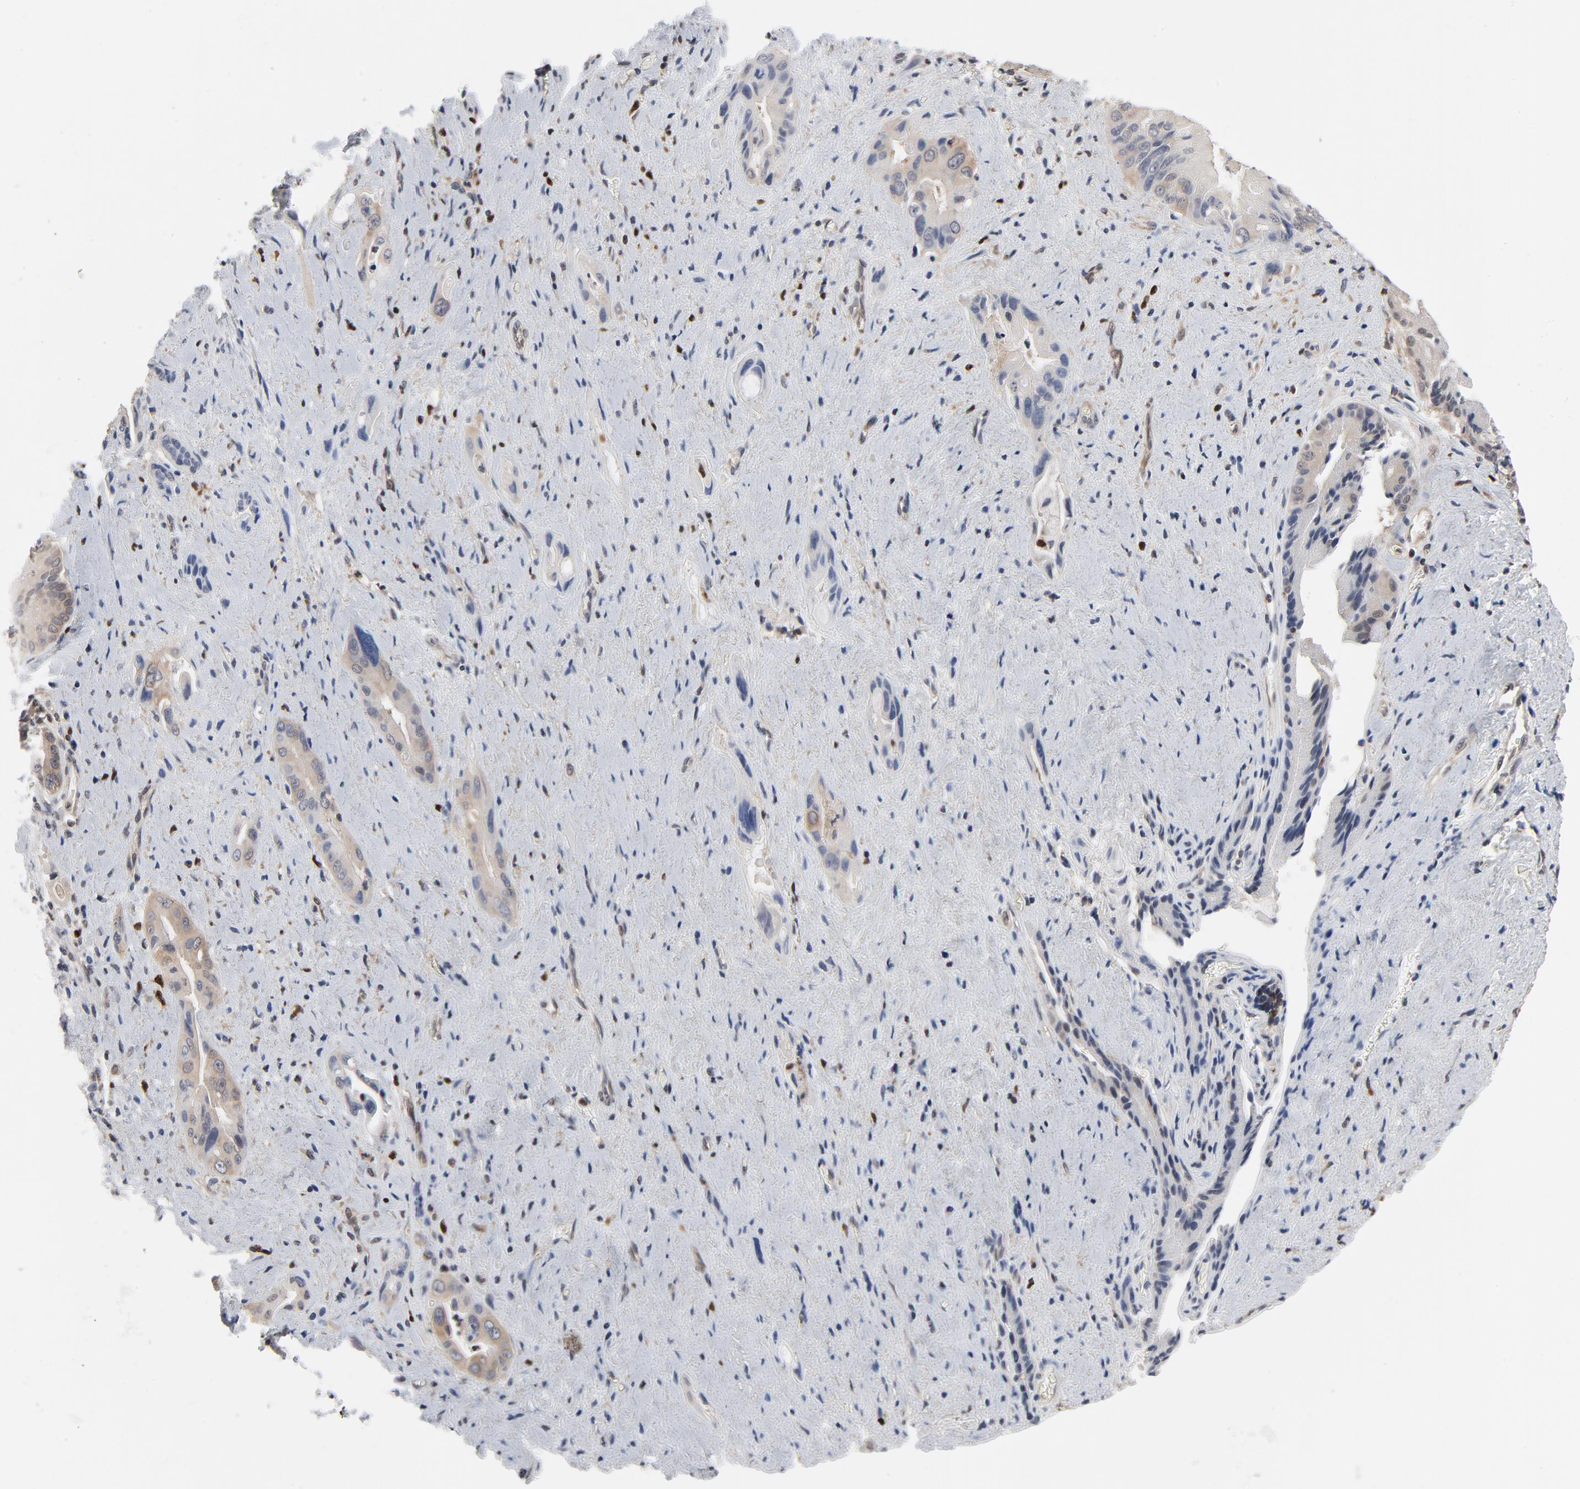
{"staining": {"intensity": "weak", "quantity": "25%-75%", "location": "cytoplasmic/membranous"}, "tissue": "pancreatic cancer", "cell_type": "Tumor cells", "image_type": "cancer", "snomed": [{"axis": "morphology", "description": "Adenocarcinoma, NOS"}, {"axis": "topography", "description": "Pancreas"}], "caption": "Human adenocarcinoma (pancreatic) stained with a protein marker shows weak staining in tumor cells.", "gene": "NFKB1", "patient": {"sex": "male", "age": 77}}